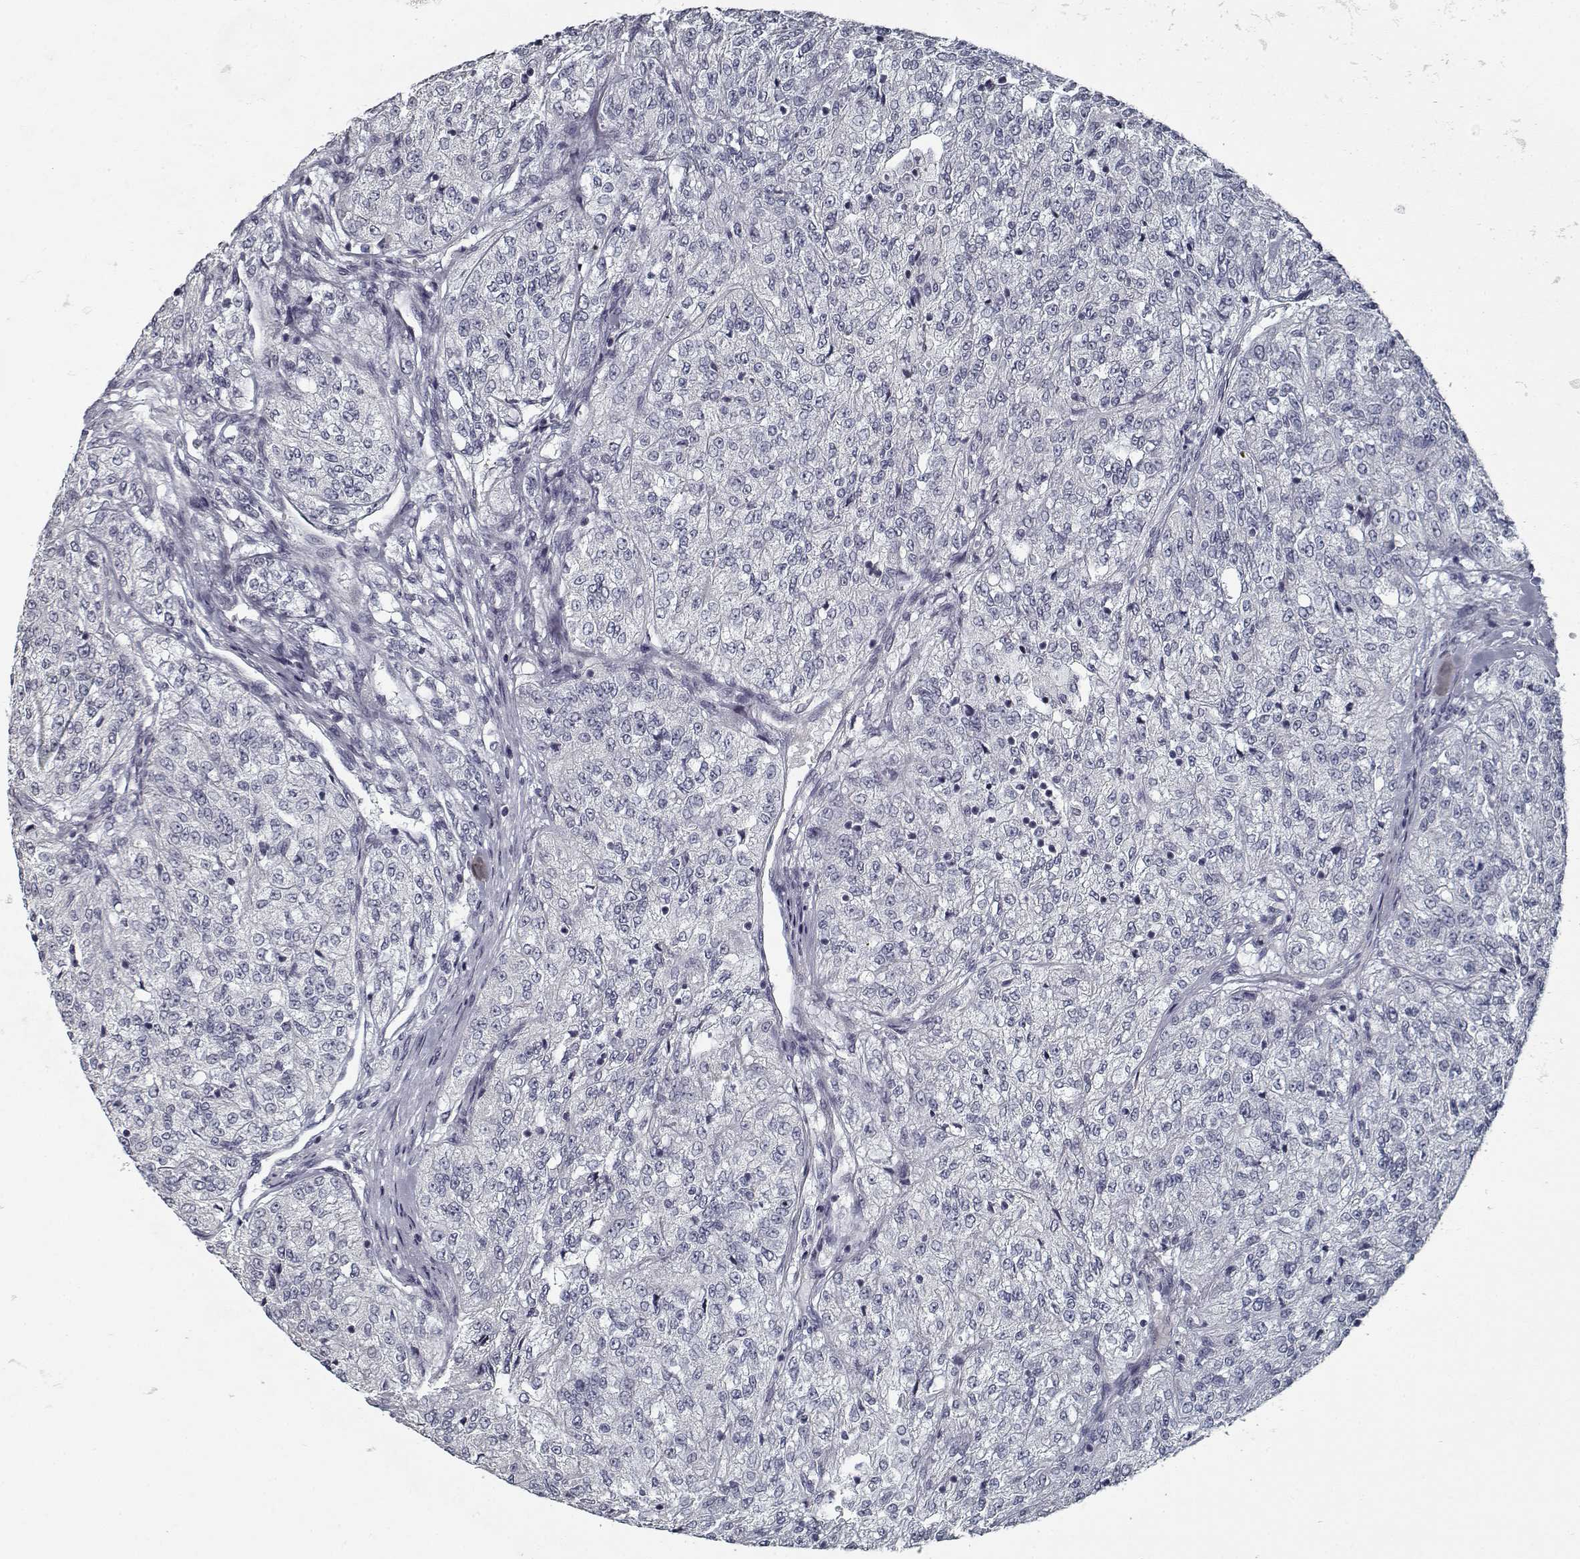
{"staining": {"intensity": "negative", "quantity": "none", "location": "none"}, "tissue": "renal cancer", "cell_type": "Tumor cells", "image_type": "cancer", "snomed": [{"axis": "morphology", "description": "Adenocarcinoma, NOS"}, {"axis": "topography", "description": "Kidney"}], "caption": "A high-resolution photomicrograph shows IHC staining of renal cancer, which reveals no significant expression in tumor cells.", "gene": "GAD2", "patient": {"sex": "female", "age": 63}}